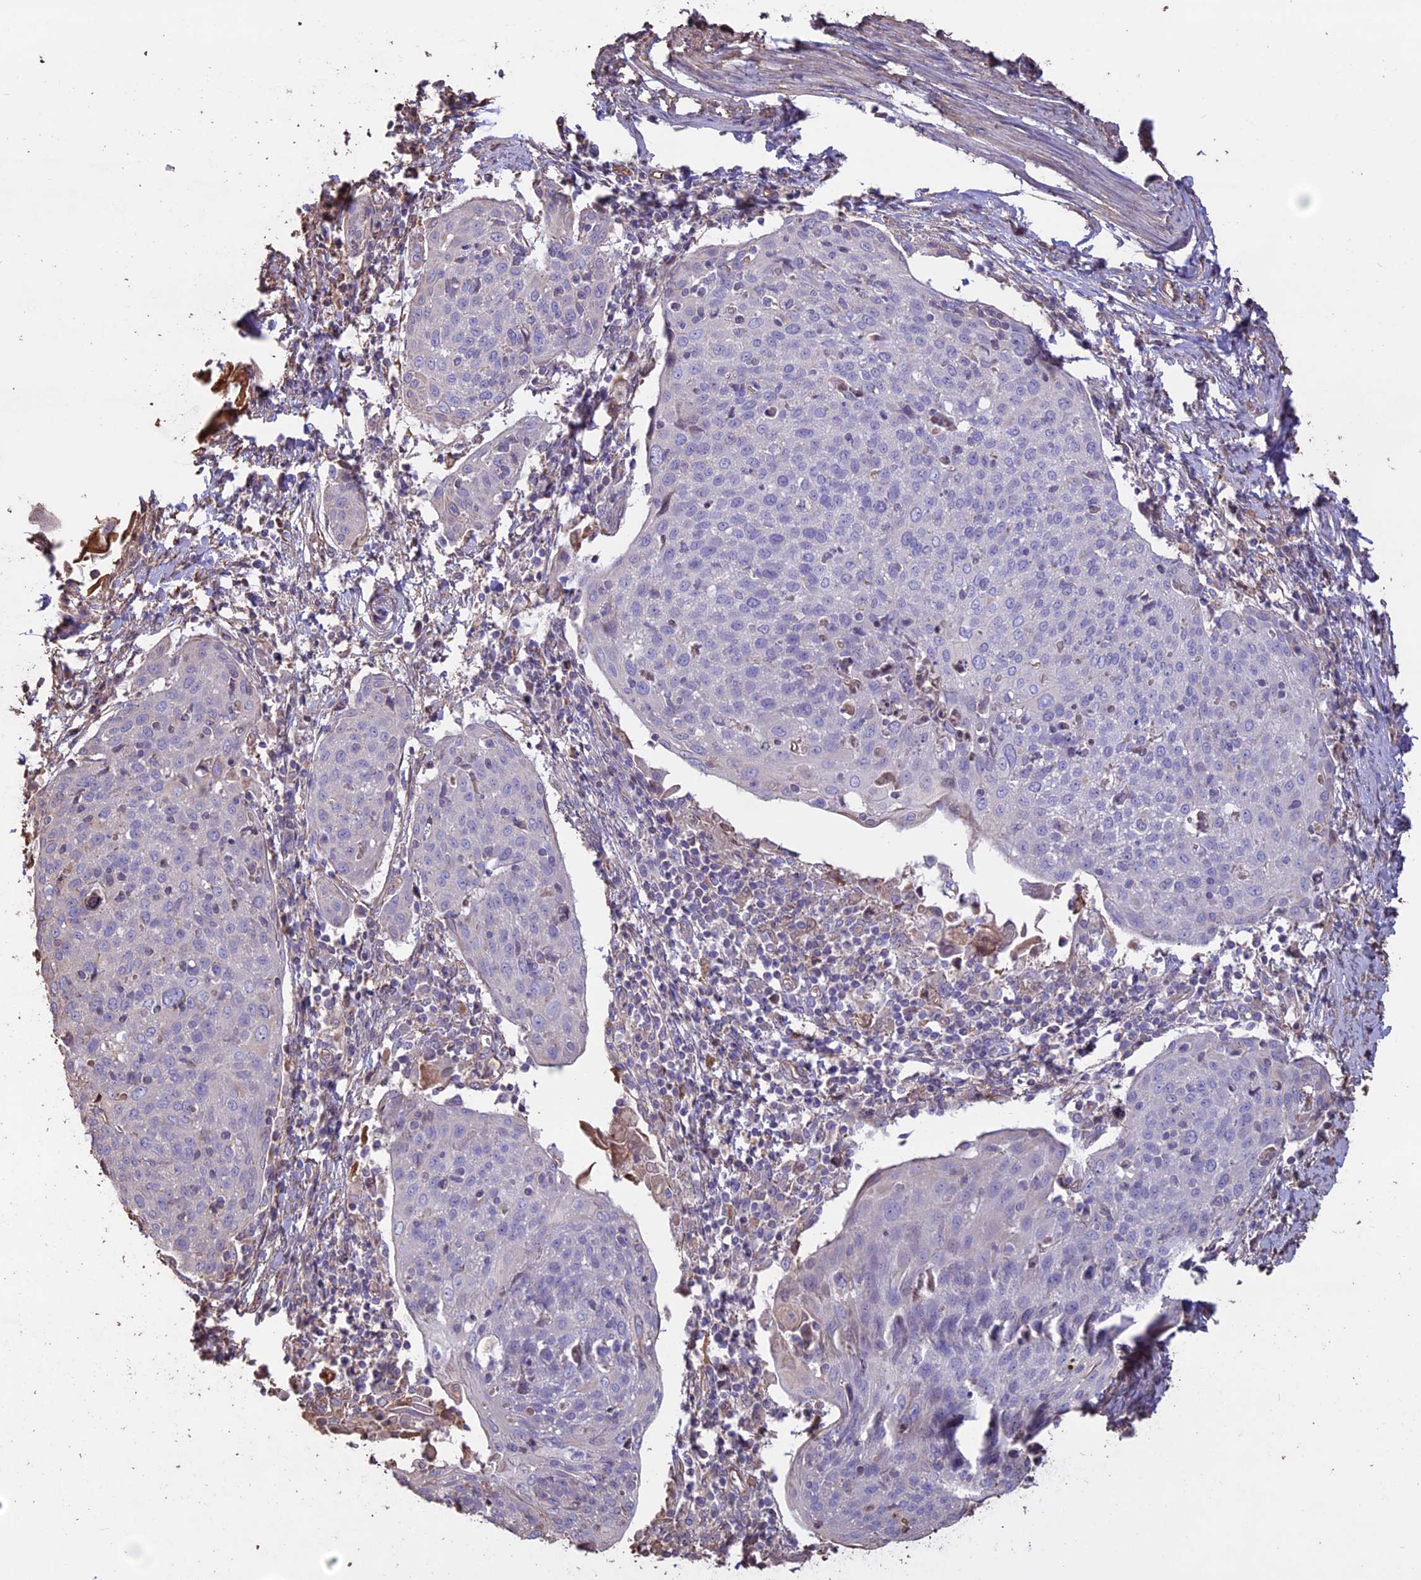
{"staining": {"intensity": "negative", "quantity": "none", "location": "none"}, "tissue": "cervical cancer", "cell_type": "Tumor cells", "image_type": "cancer", "snomed": [{"axis": "morphology", "description": "Squamous cell carcinoma, NOS"}, {"axis": "topography", "description": "Cervix"}], "caption": "Squamous cell carcinoma (cervical) stained for a protein using immunohistochemistry displays no positivity tumor cells.", "gene": "CCDC148", "patient": {"sex": "female", "age": 67}}